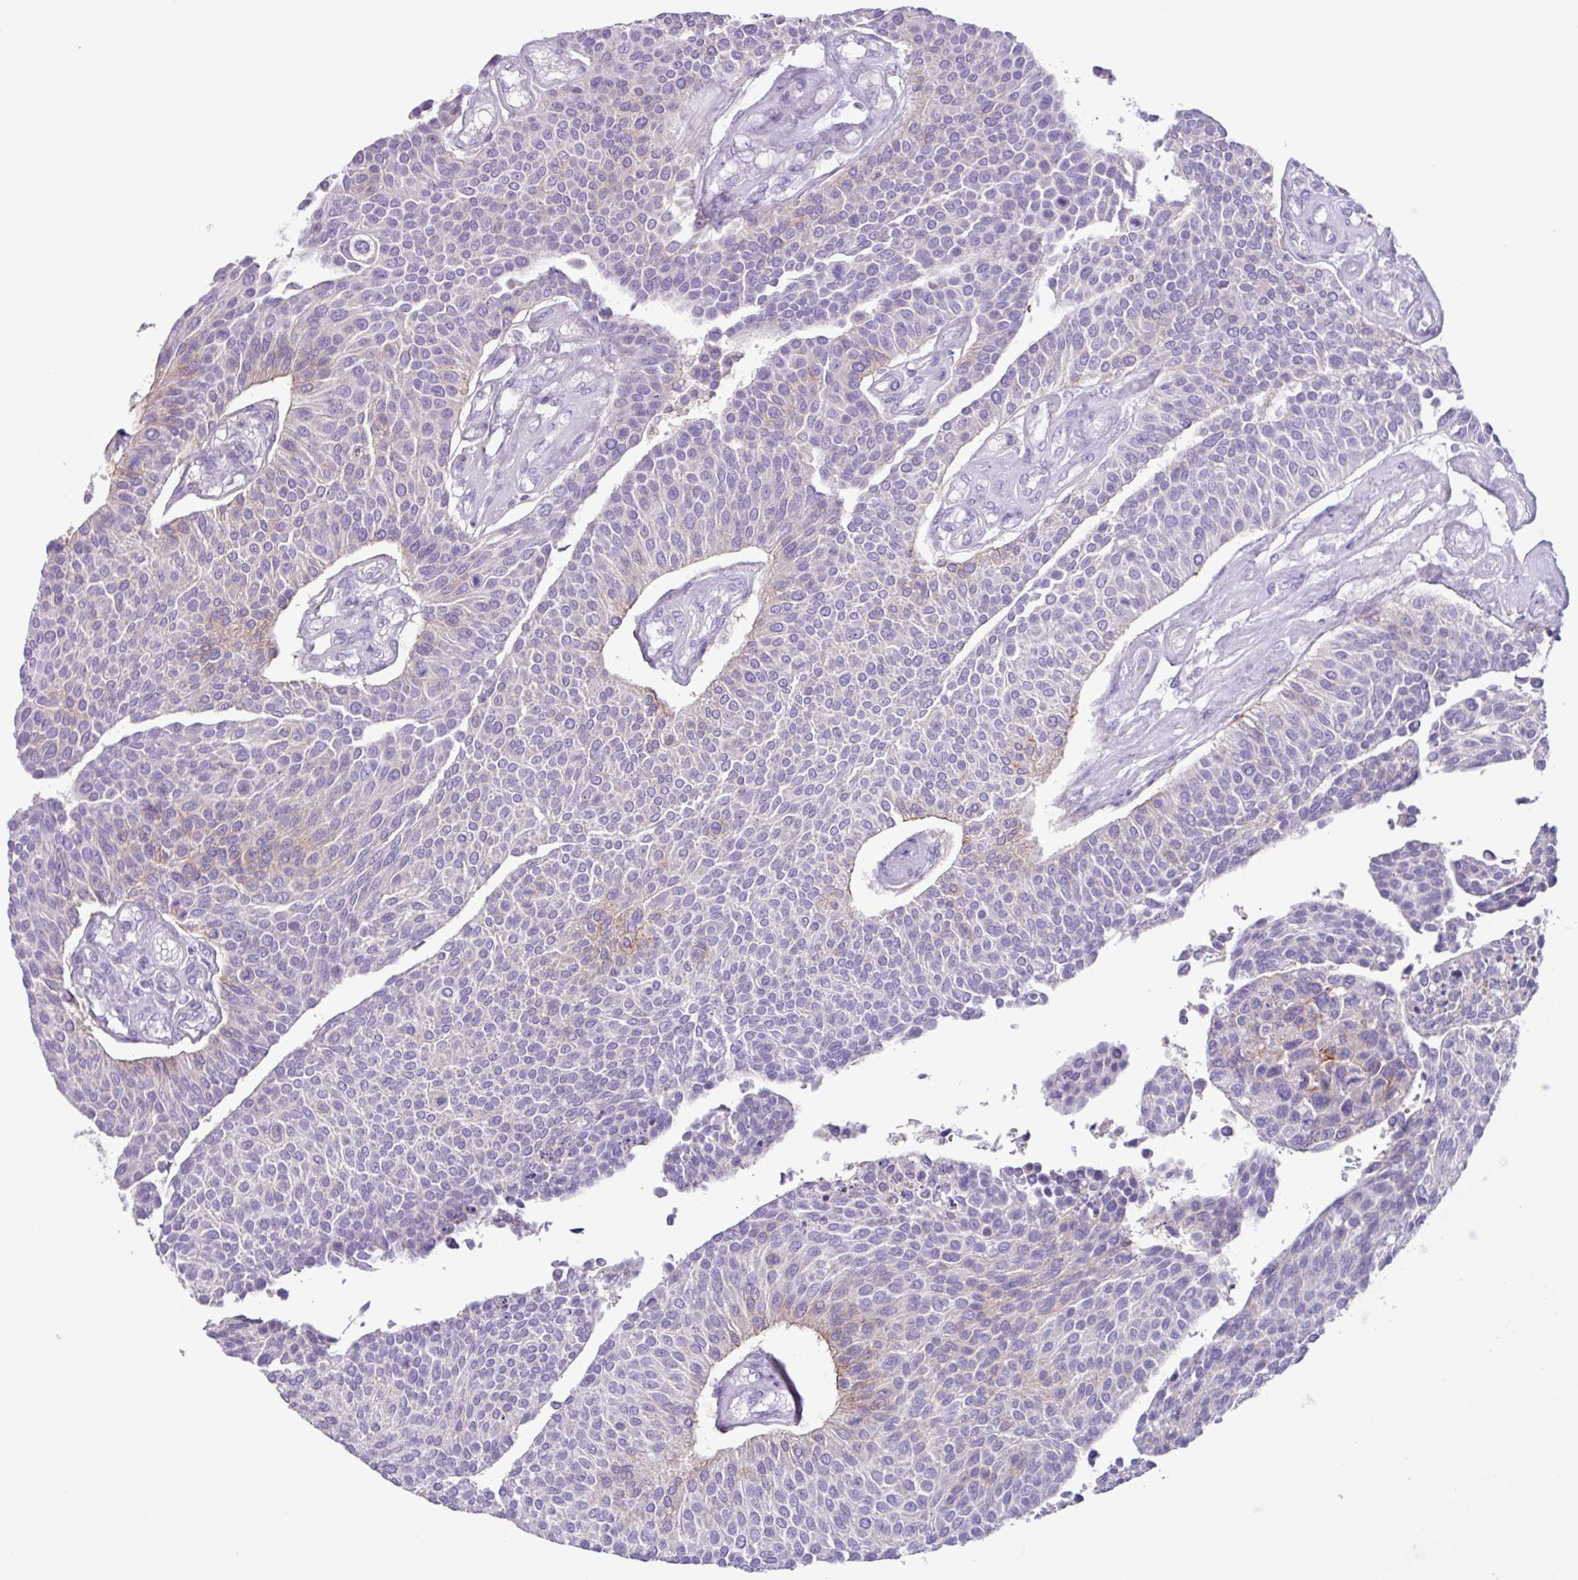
{"staining": {"intensity": "negative", "quantity": "none", "location": "none"}, "tissue": "urothelial cancer", "cell_type": "Tumor cells", "image_type": "cancer", "snomed": [{"axis": "morphology", "description": "Urothelial carcinoma, NOS"}, {"axis": "topography", "description": "Urinary bladder"}], "caption": "Immunohistochemistry (IHC) of transitional cell carcinoma reveals no expression in tumor cells.", "gene": "CYSTM1", "patient": {"sex": "male", "age": 55}}